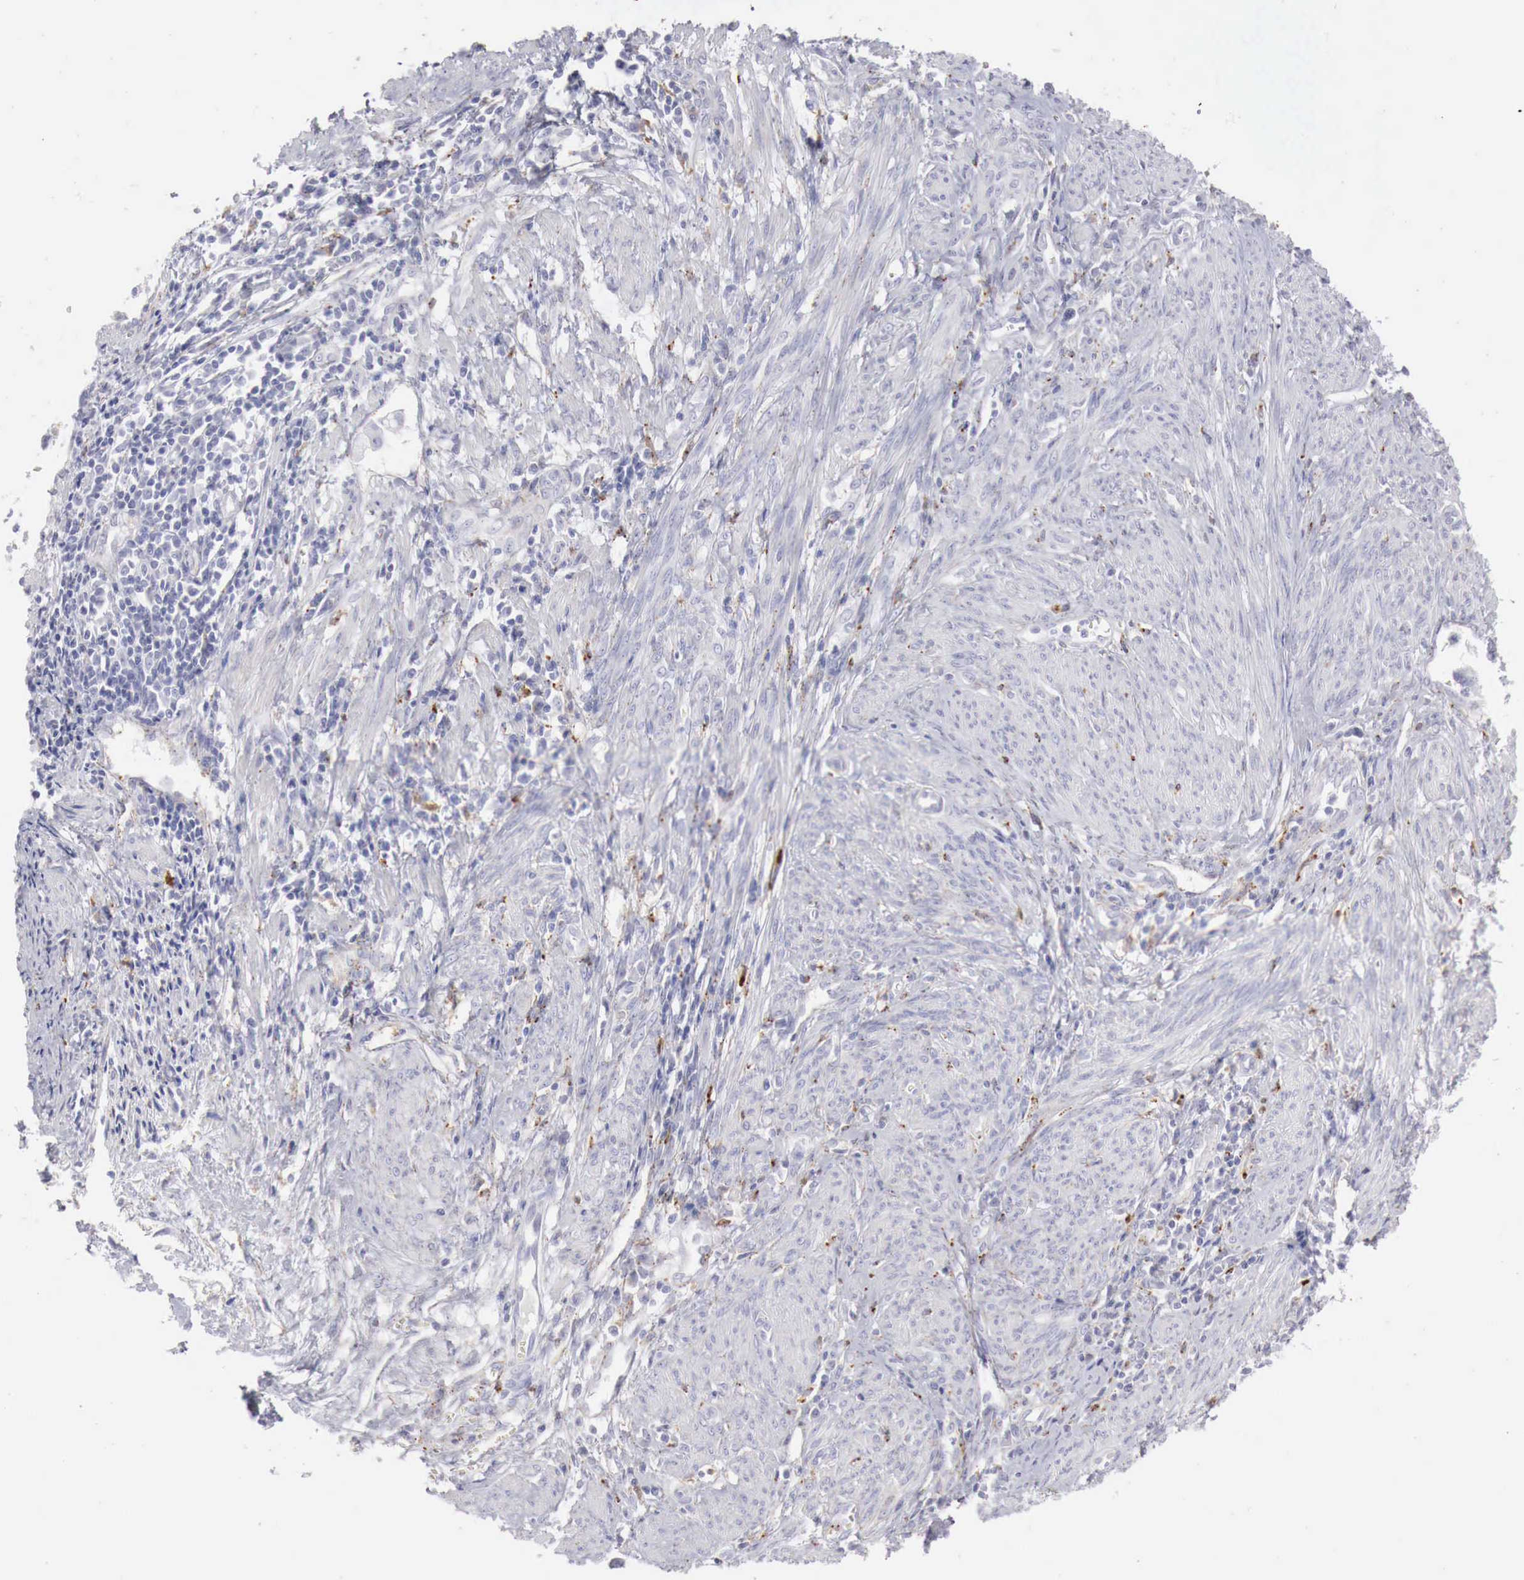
{"staining": {"intensity": "negative", "quantity": "none", "location": "none"}, "tissue": "endometrial cancer", "cell_type": "Tumor cells", "image_type": "cancer", "snomed": [{"axis": "morphology", "description": "Adenocarcinoma, NOS"}, {"axis": "topography", "description": "Endometrium"}], "caption": "DAB (3,3'-diaminobenzidine) immunohistochemical staining of adenocarcinoma (endometrial) displays no significant positivity in tumor cells.", "gene": "GLA", "patient": {"sex": "female", "age": 75}}